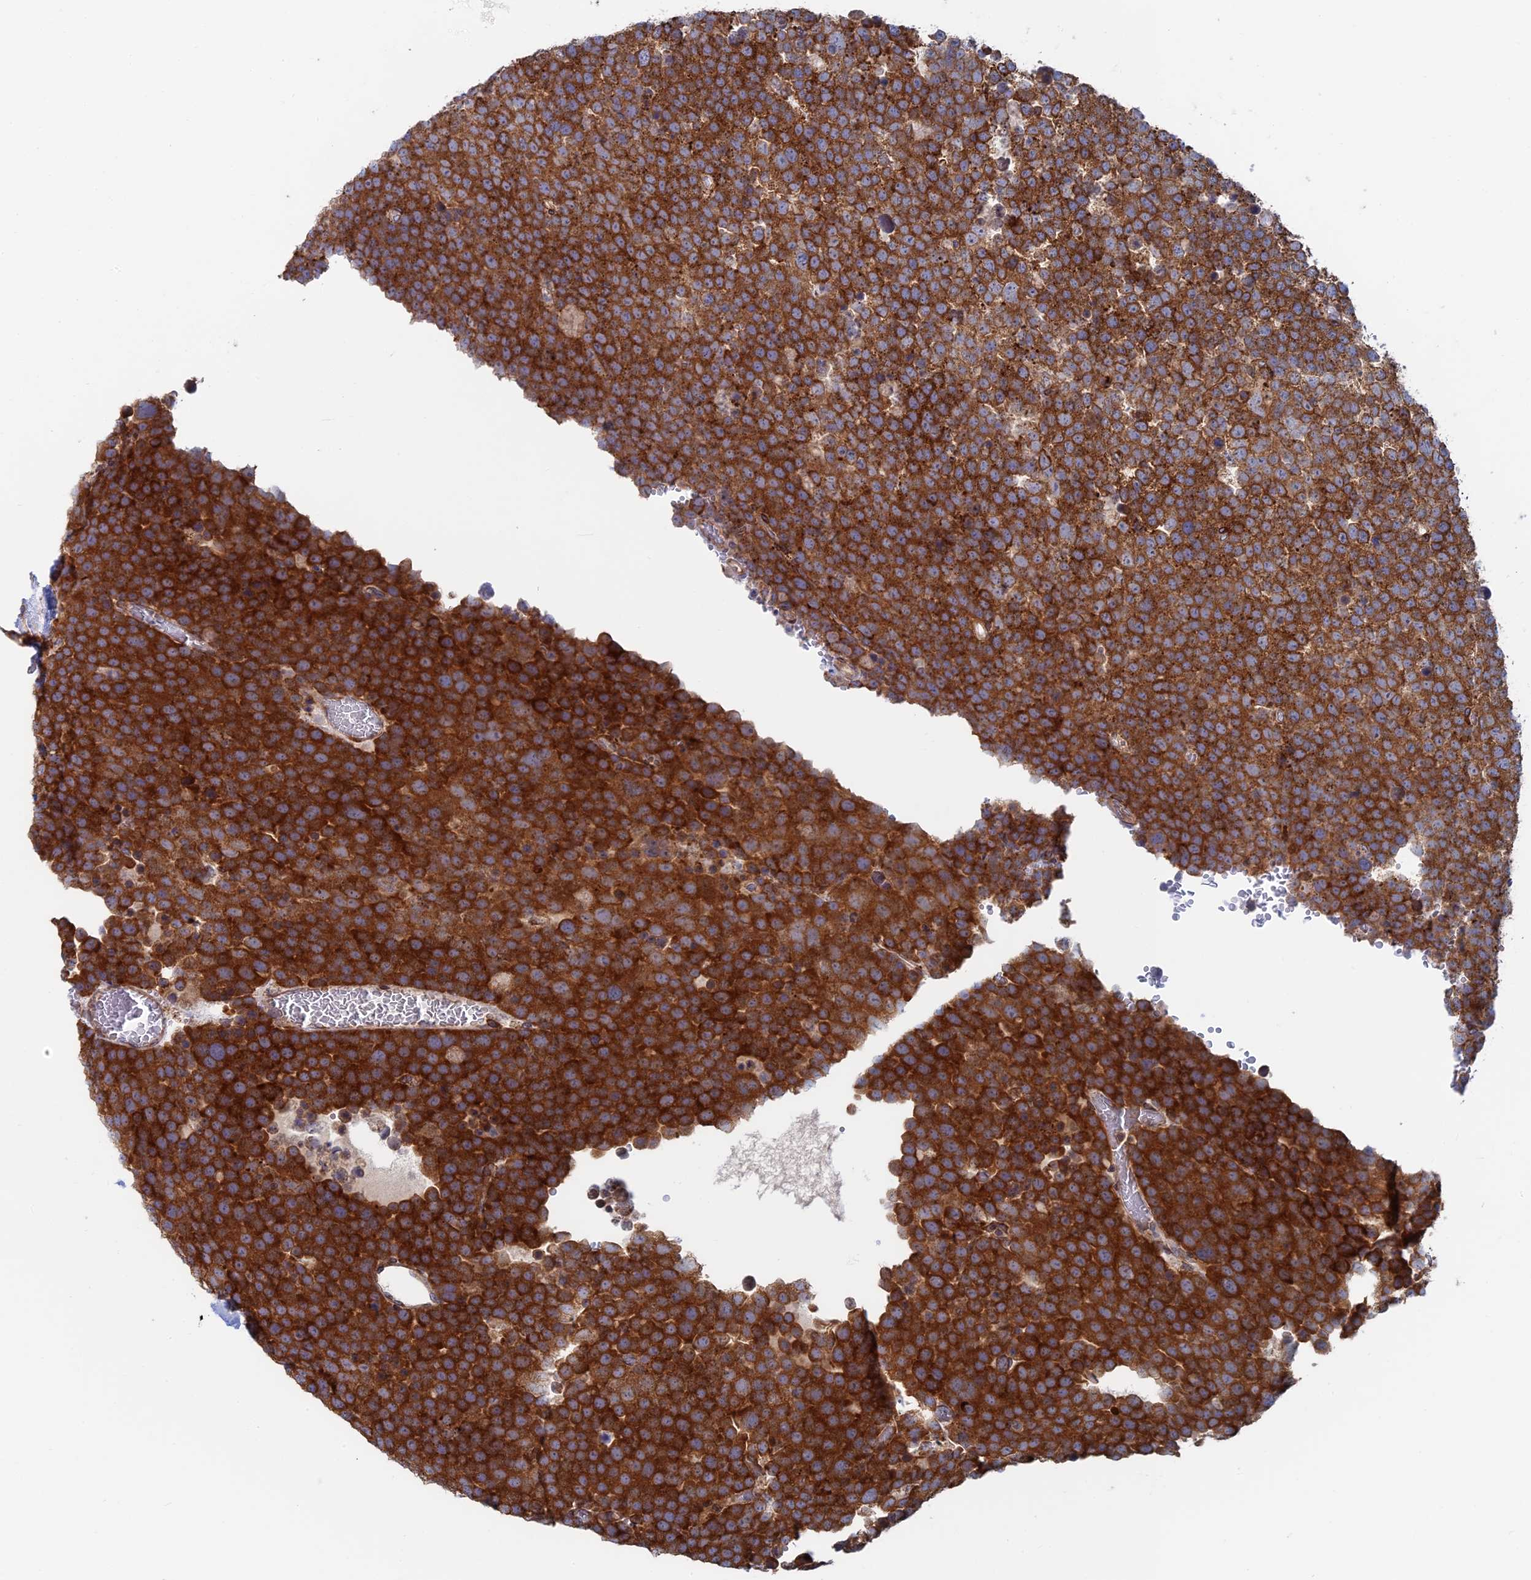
{"staining": {"intensity": "strong", "quantity": ">75%", "location": "cytoplasmic/membranous"}, "tissue": "testis cancer", "cell_type": "Tumor cells", "image_type": "cancer", "snomed": [{"axis": "morphology", "description": "Seminoma, NOS"}, {"axis": "topography", "description": "Testis"}], "caption": "Strong cytoplasmic/membranous positivity is seen in approximately >75% of tumor cells in seminoma (testis).", "gene": "TBC1D30", "patient": {"sex": "male", "age": 71}}